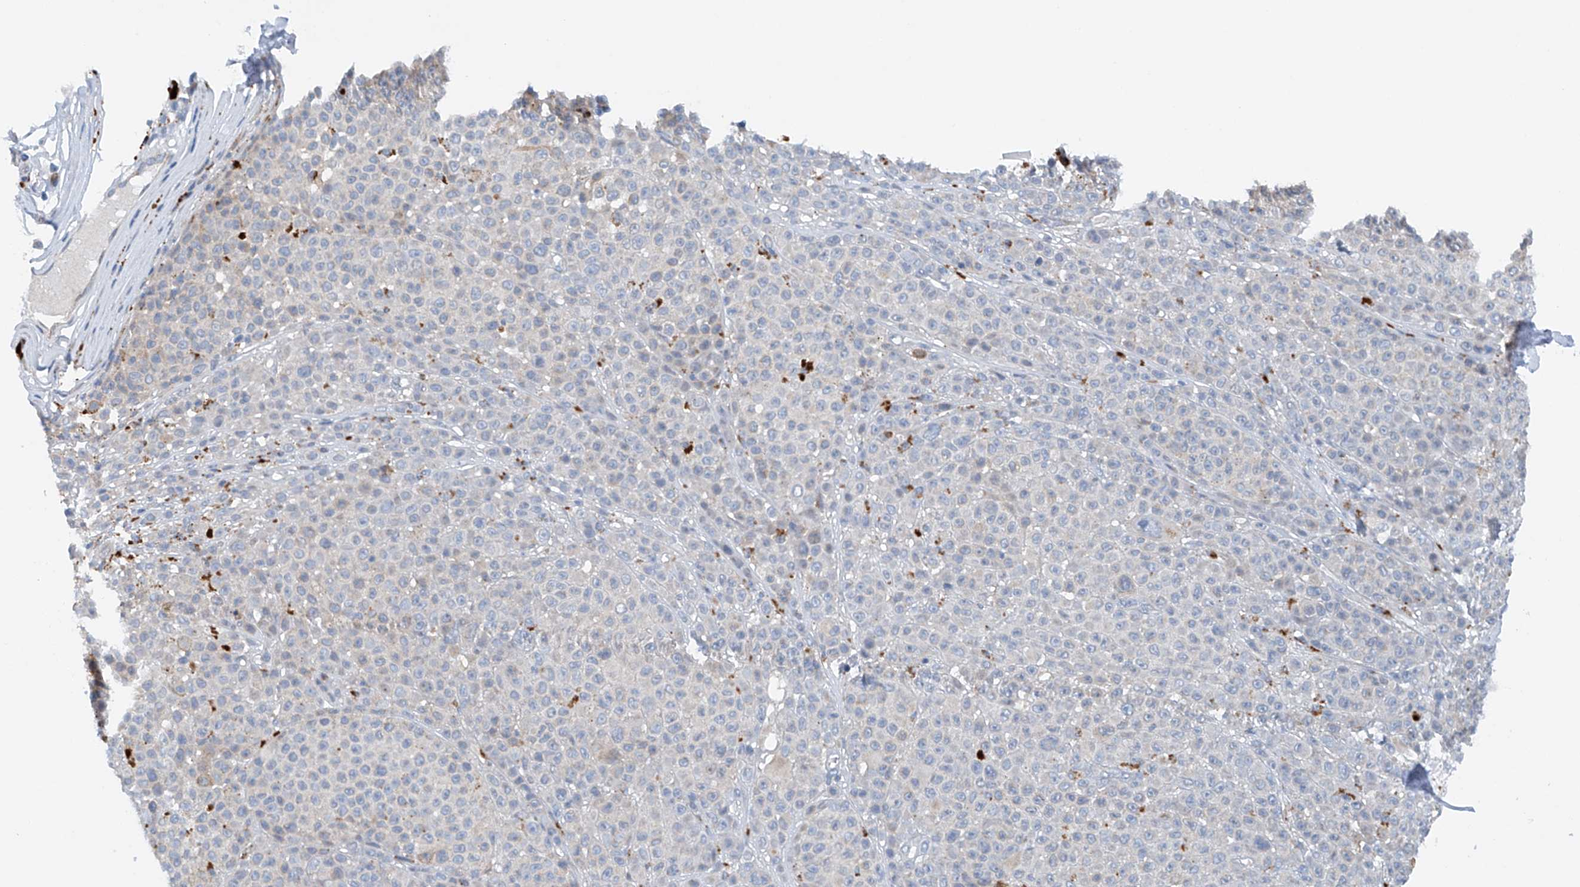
{"staining": {"intensity": "negative", "quantity": "none", "location": "none"}, "tissue": "melanoma", "cell_type": "Tumor cells", "image_type": "cancer", "snomed": [{"axis": "morphology", "description": "Malignant melanoma, NOS"}, {"axis": "topography", "description": "Skin"}], "caption": "Protein analysis of melanoma demonstrates no significant staining in tumor cells.", "gene": "CEP85L", "patient": {"sex": "female", "age": 94}}